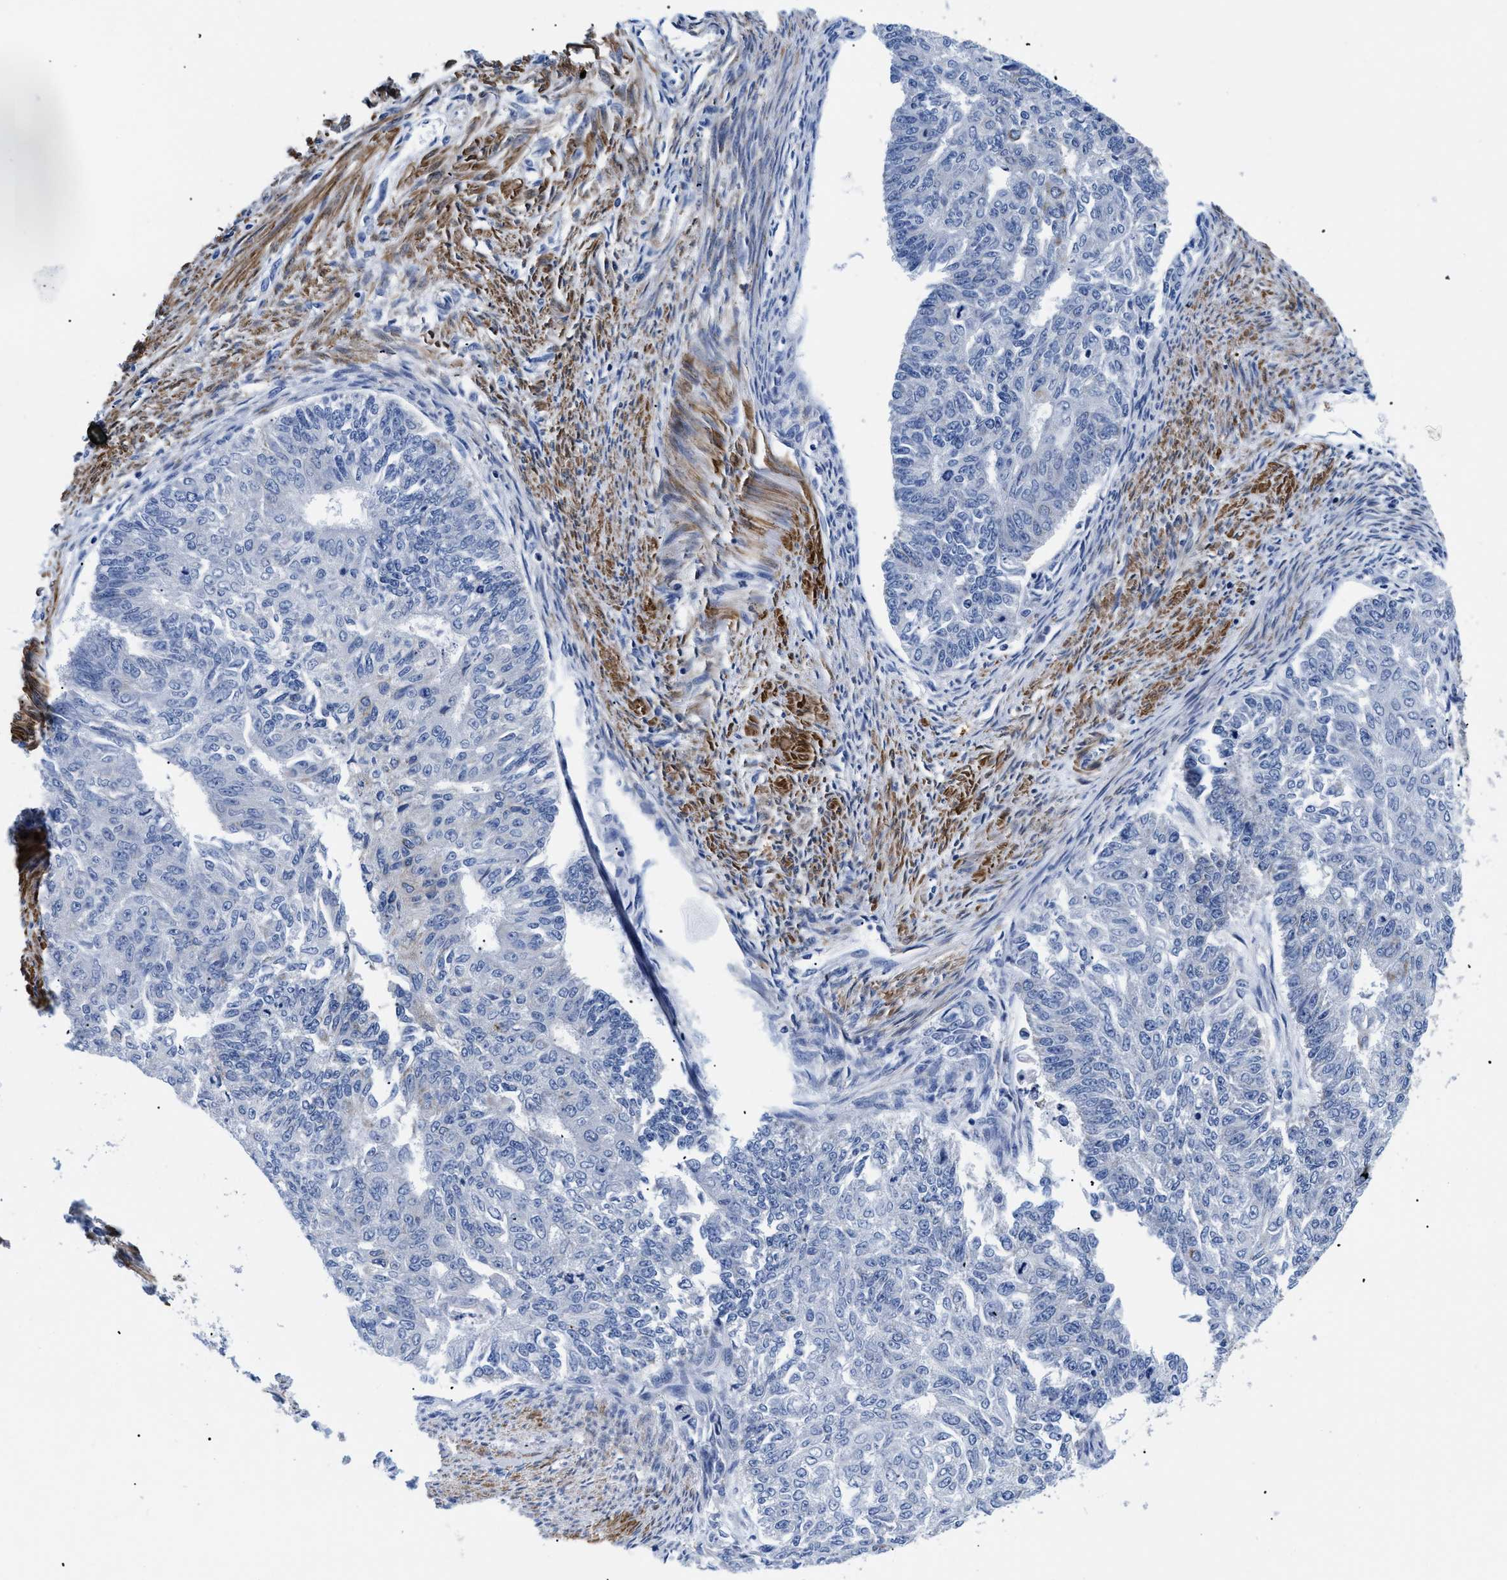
{"staining": {"intensity": "negative", "quantity": "none", "location": "none"}, "tissue": "endometrial cancer", "cell_type": "Tumor cells", "image_type": "cancer", "snomed": [{"axis": "morphology", "description": "Adenocarcinoma, NOS"}, {"axis": "topography", "description": "Endometrium"}], "caption": "IHC photomicrograph of adenocarcinoma (endometrial) stained for a protein (brown), which demonstrates no expression in tumor cells.", "gene": "GPR149", "patient": {"sex": "female", "age": 32}}